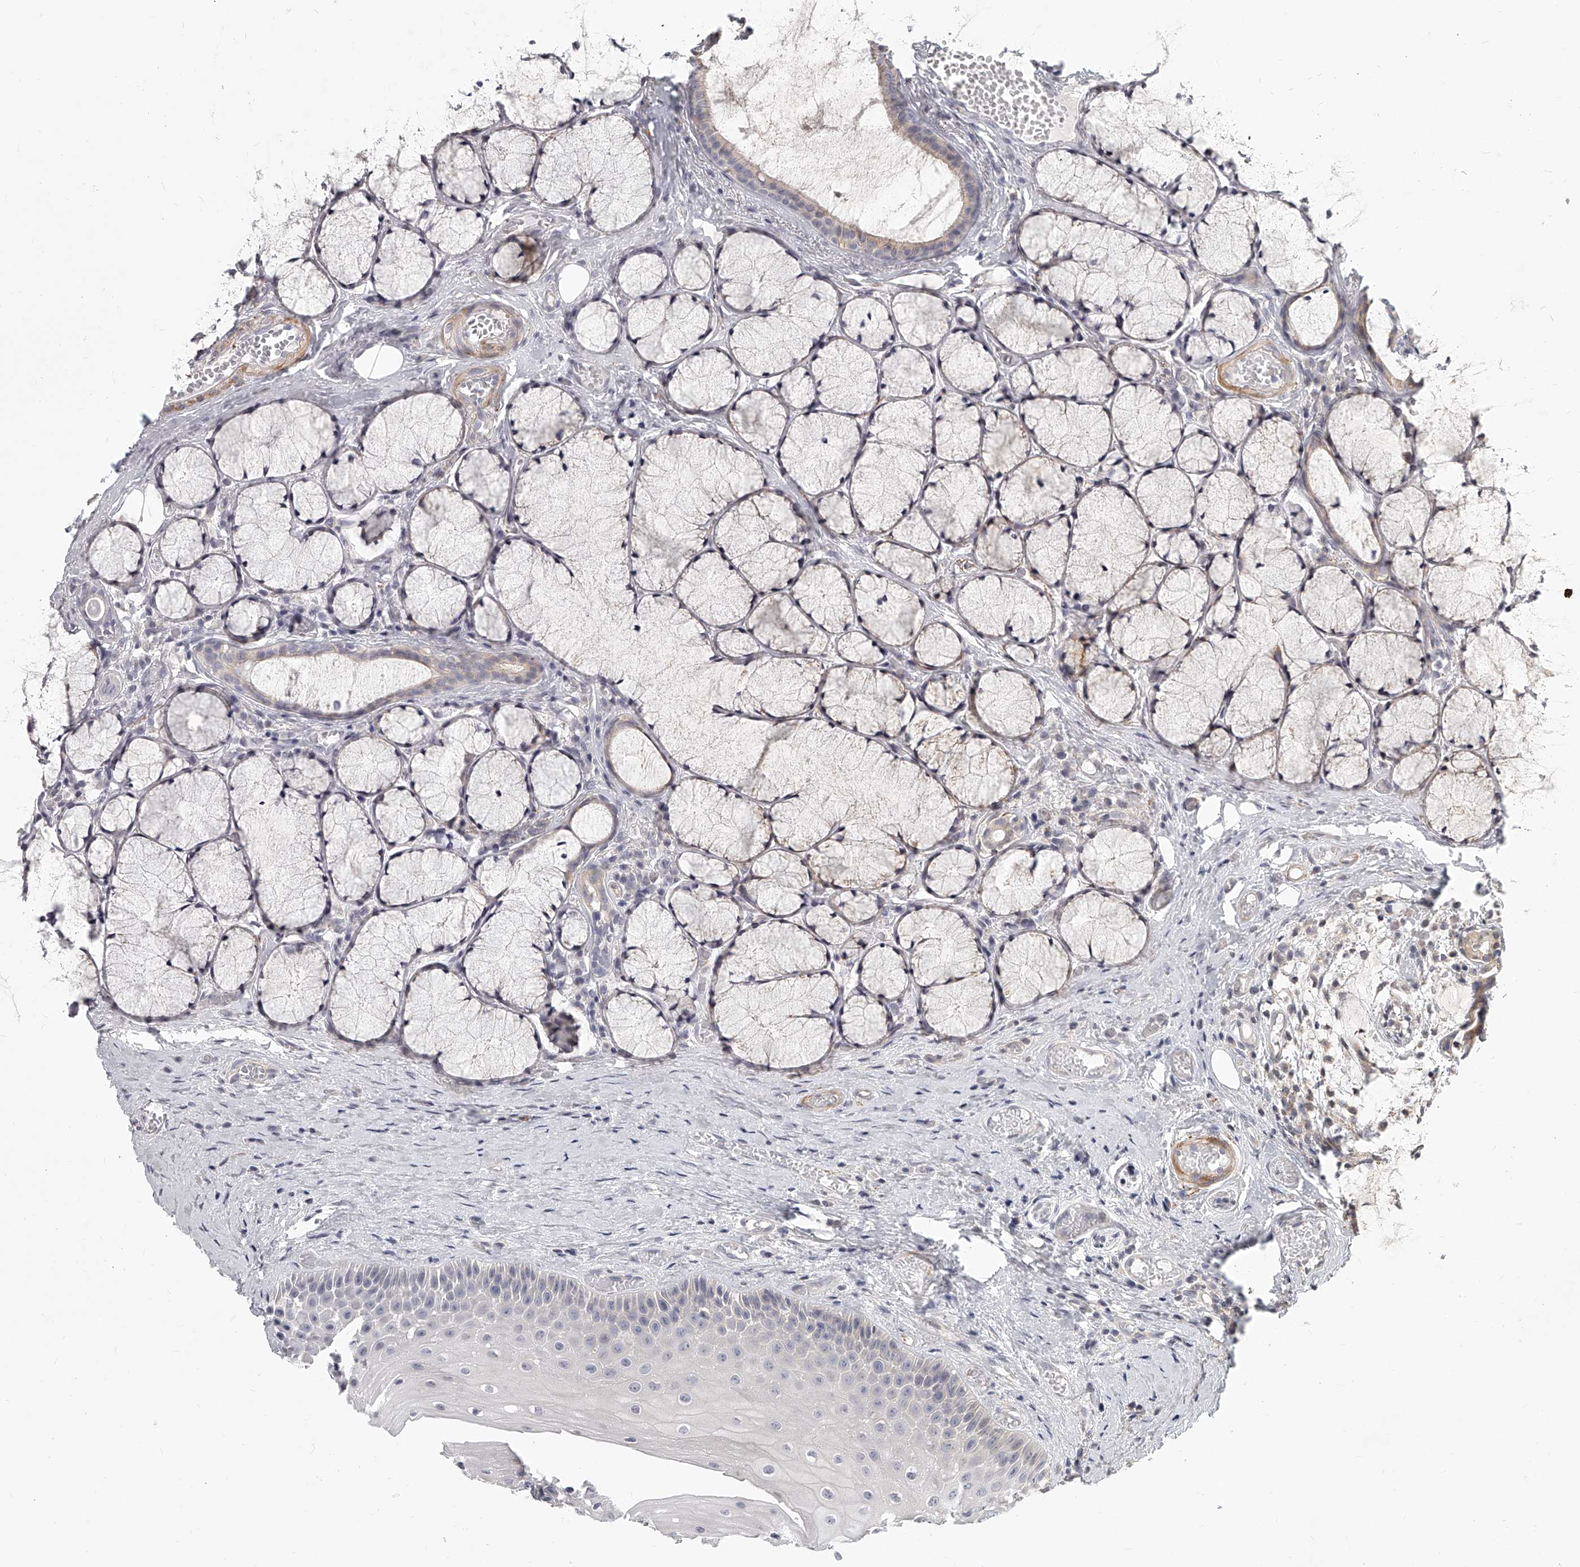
{"staining": {"intensity": "negative", "quantity": "none", "location": "none"}, "tissue": "oral mucosa", "cell_type": "Squamous epithelial cells", "image_type": "normal", "snomed": [{"axis": "morphology", "description": "Normal tissue, NOS"}, {"axis": "topography", "description": "Oral tissue"}], "caption": "This is an IHC image of unremarkable human oral mucosa. There is no expression in squamous epithelial cells.", "gene": "SLC37A1", "patient": {"sex": "male", "age": 66}}